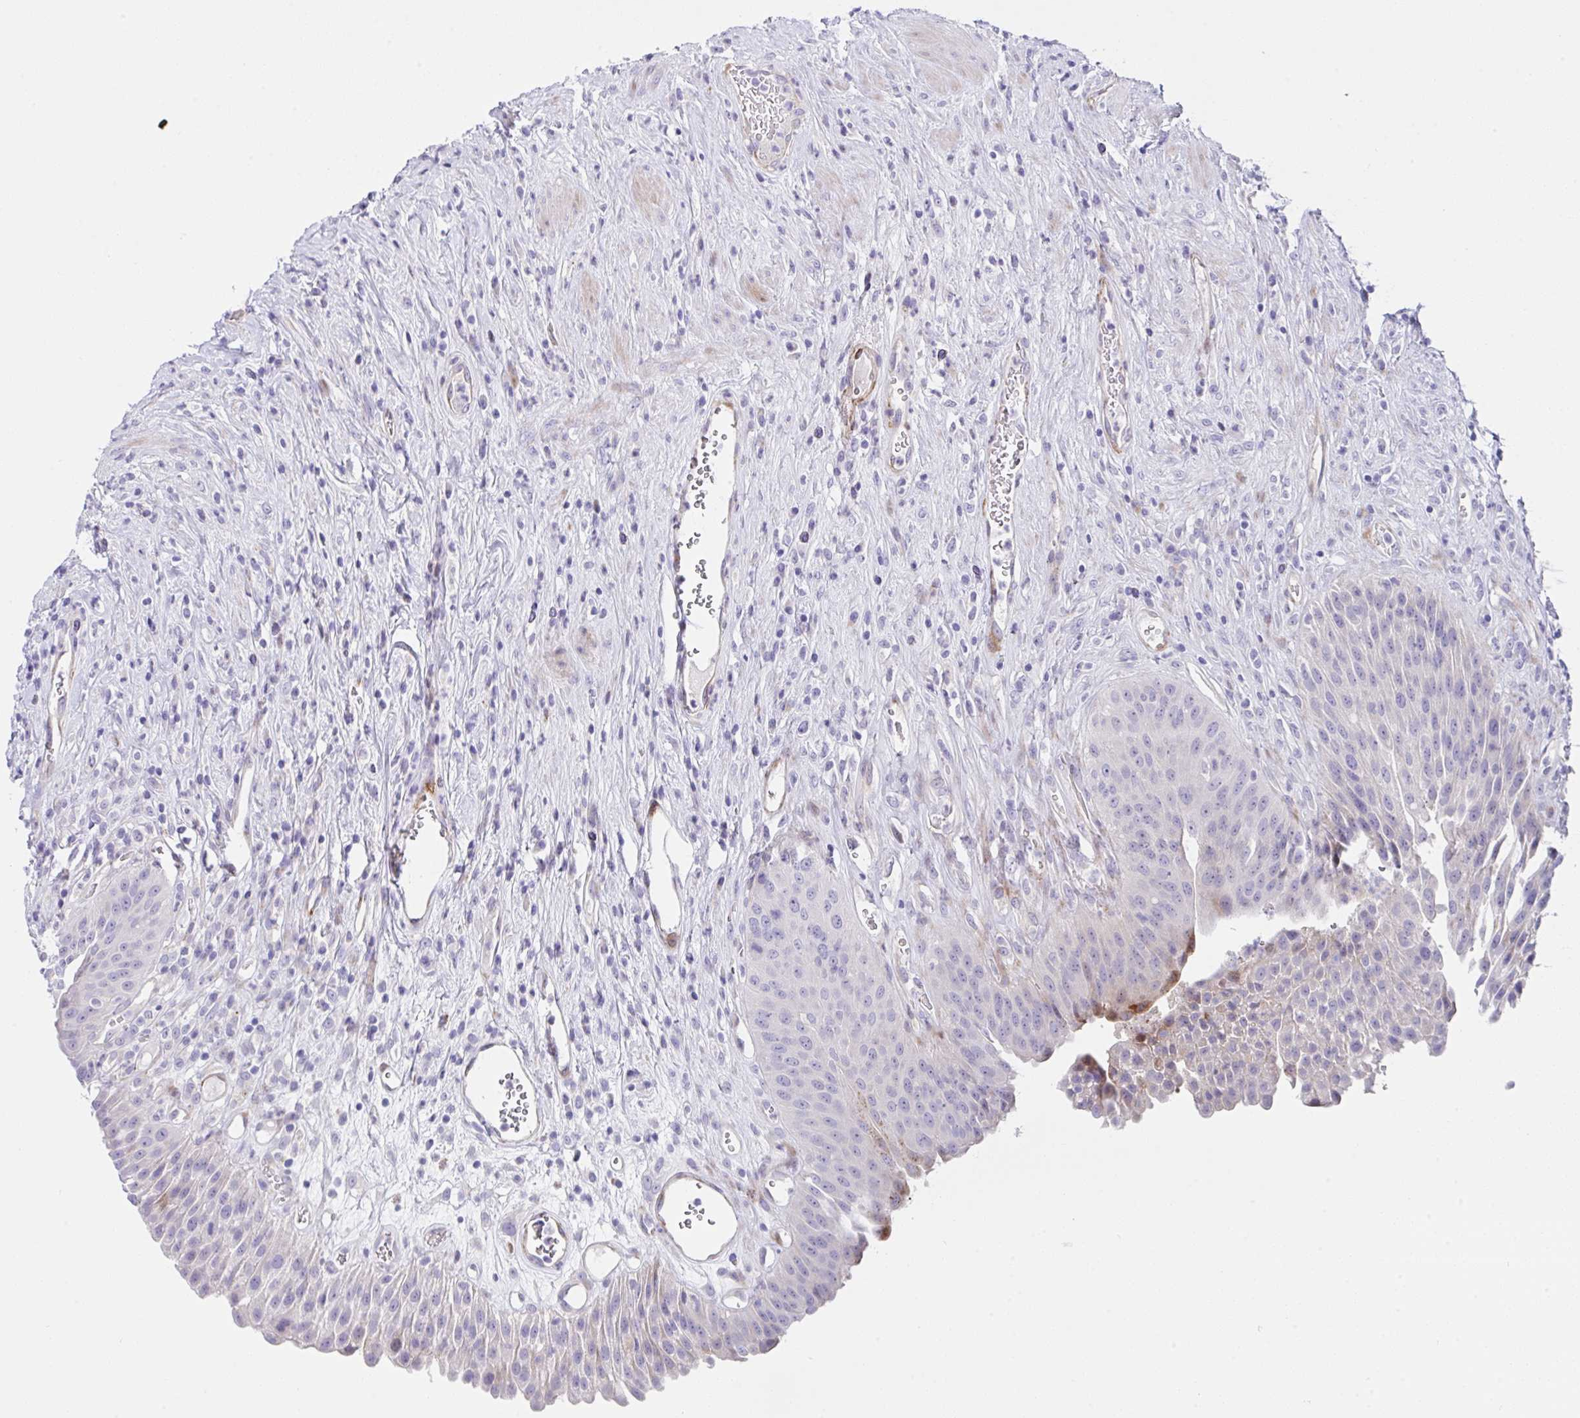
{"staining": {"intensity": "moderate", "quantity": "<25%", "location": "cytoplasmic/membranous"}, "tissue": "urinary bladder", "cell_type": "Urothelial cells", "image_type": "normal", "snomed": [{"axis": "morphology", "description": "Normal tissue, NOS"}, {"axis": "topography", "description": "Urinary bladder"}], "caption": "Immunohistochemistry (IHC) of normal human urinary bladder displays low levels of moderate cytoplasmic/membranous staining in about <25% of urothelial cells. The staining was performed using DAB to visualize the protein expression in brown, while the nuclei were stained in blue with hematoxylin (Magnification: 20x).", "gene": "ZNF713", "patient": {"sex": "female", "age": 56}}